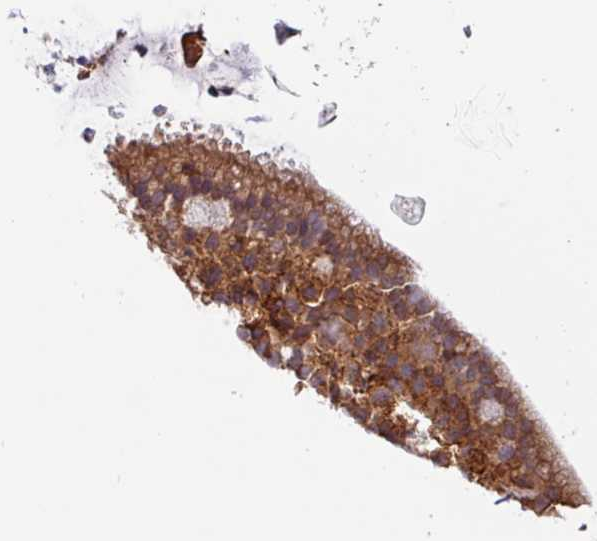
{"staining": {"intensity": "moderate", "quantity": ">75%", "location": "cytoplasmic/membranous"}, "tissue": "nasopharynx", "cell_type": "Respiratory epithelial cells", "image_type": "normal", "snomed": [{"axis": "morphology", "description": "Normal tissue, NOS"}, {"axis": "topography", "description": "Nasopharynx"}], "caption": "Immunohistochemistry (IHC) micrograph of benign nasopharynx stained for a protein (brown), which exhibits medium levels of moderate cytoplasmic/membranous staining in about >75% of respiratory epithelial cells.", "gene": "ACTR3B", "patient": {"sex": "male", "age": 21}}